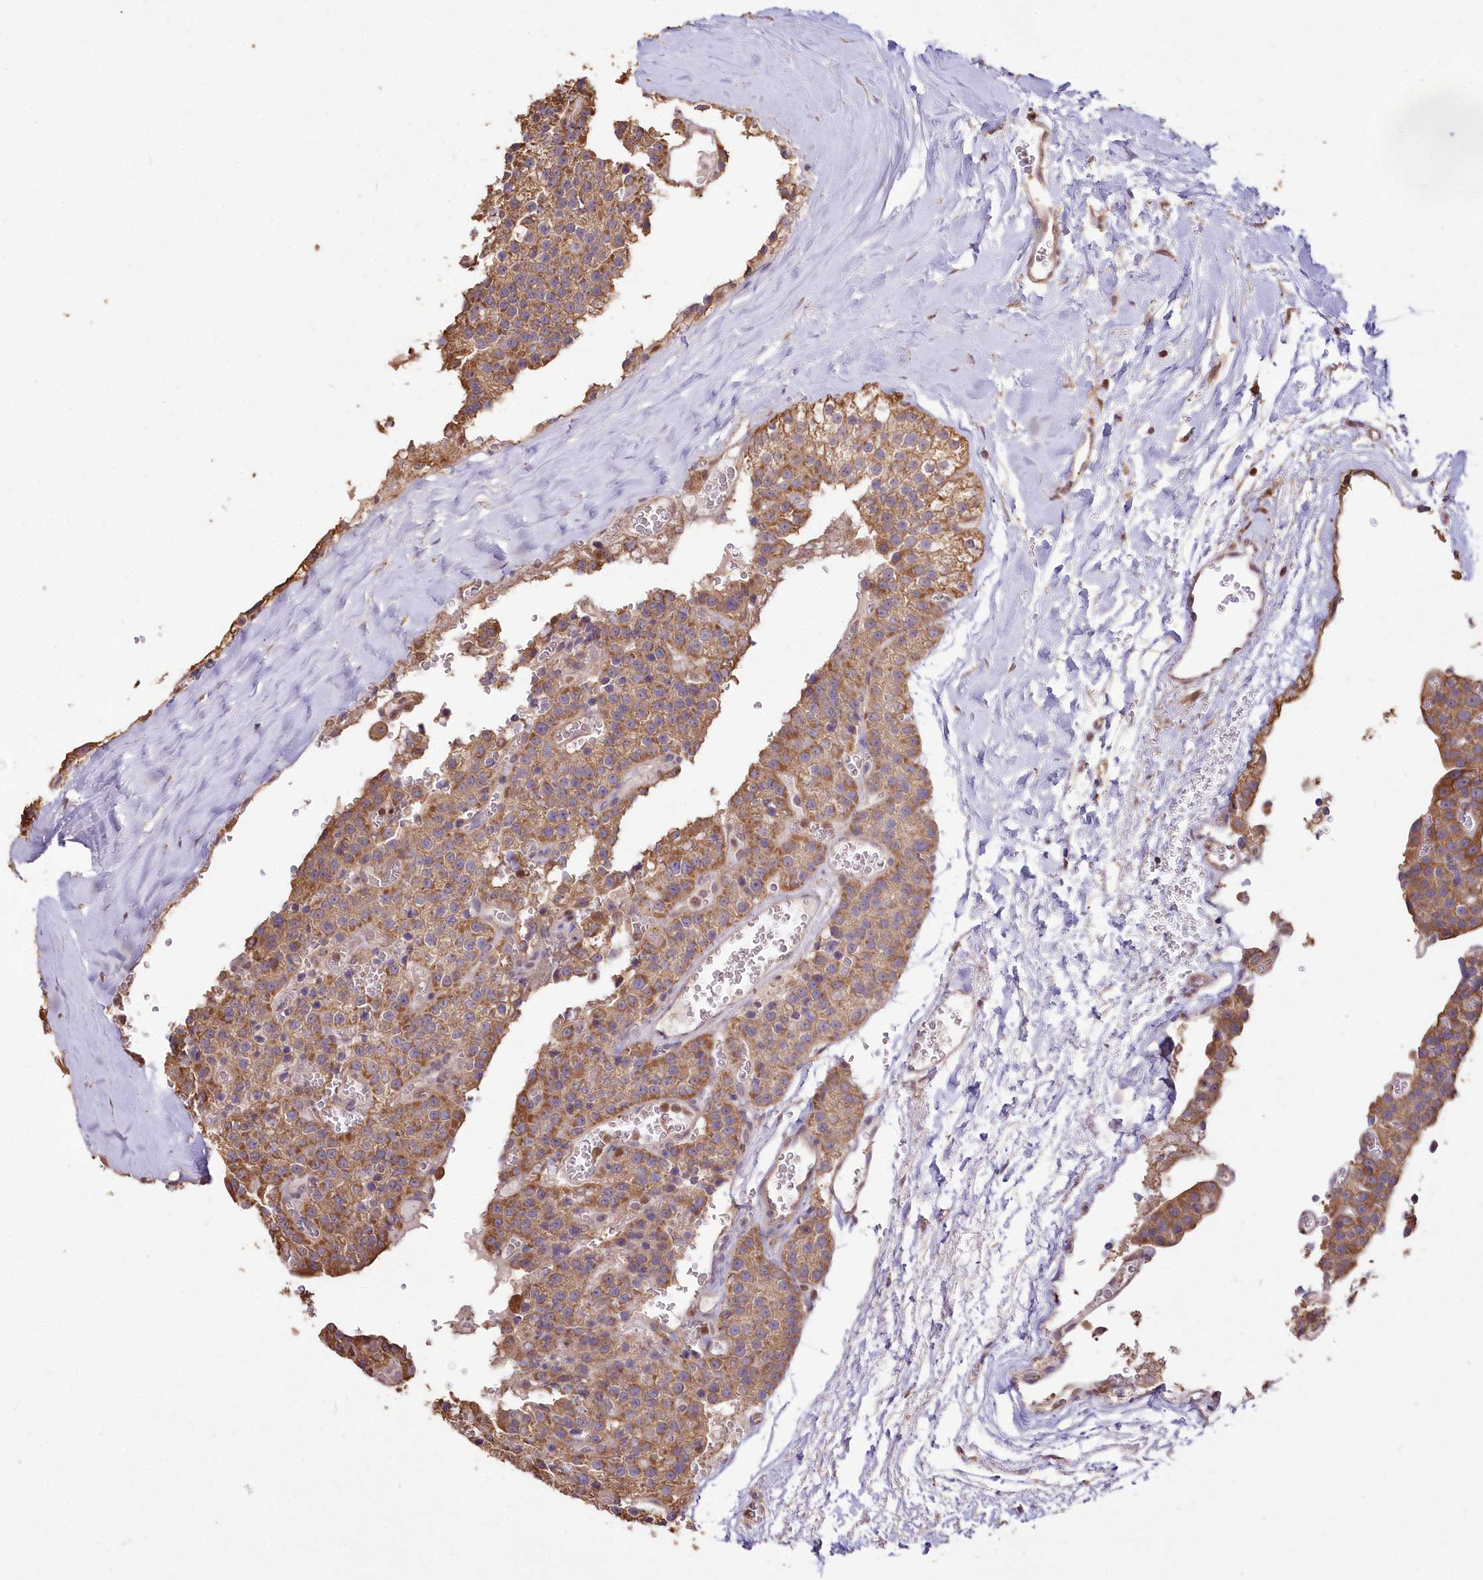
{"staining": {"intensity": "moderate", "quantity": ">75%", "location": "cytoplasmic/membranous"}, "tissue": "parathyroid gland", "cell_type": "Glandular cells", "image_type": "normal", "snomed": [{"axis": "morphology", "description": "Normal tissue, NOS"}, {"axis": "topography", "description": "Parathyroid gland"}], "caption": "IHC photomicrograph of unremarkable parathyroid gland: human parathyroid gland stained using IHC displays medium levels of moderate protein expression localized specifically in the cytoplasmic/membranous of glandular cells, appearing as a cytoplasmic/membranous brown color.", "gene": "STK17B", "patient": {"sex": "female", "age": 64}}